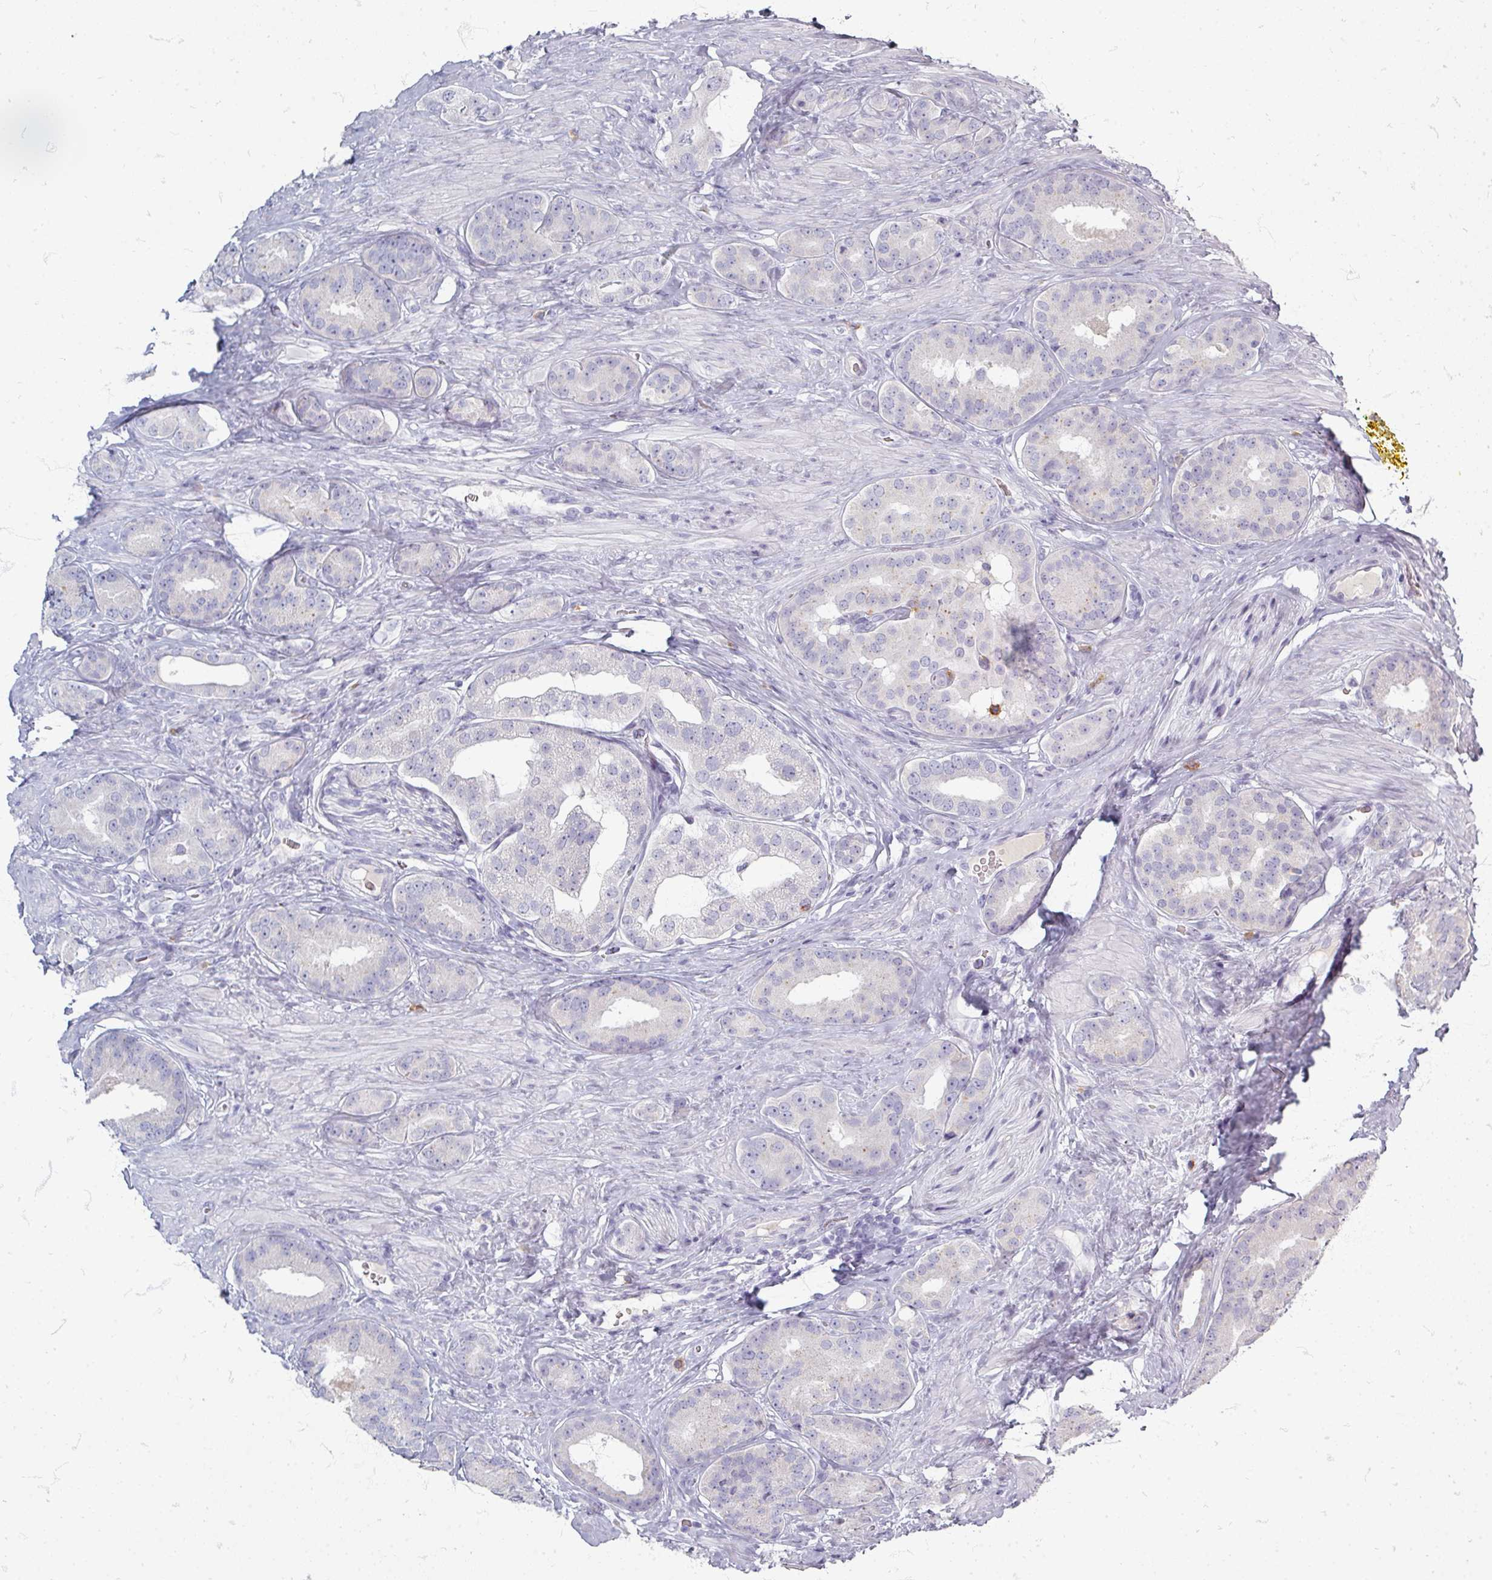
{"staining": {"intensity": "negative", "quantity": "none", "location": "none"}, "tissue": "prostate cancer", "cell_type": "Tumor cells", "image_type": "cancer", "snomed": [{"axis": "morphology", "description": "Adenocarcinoma, High grade"}, {"axis": "topography", "description": "Prostate"}], "caption": "Tumor cells show no significant protein staining in prostate cancer.", "gene": "ZNF878", "patient": {"sex": "male", "age": 63}}